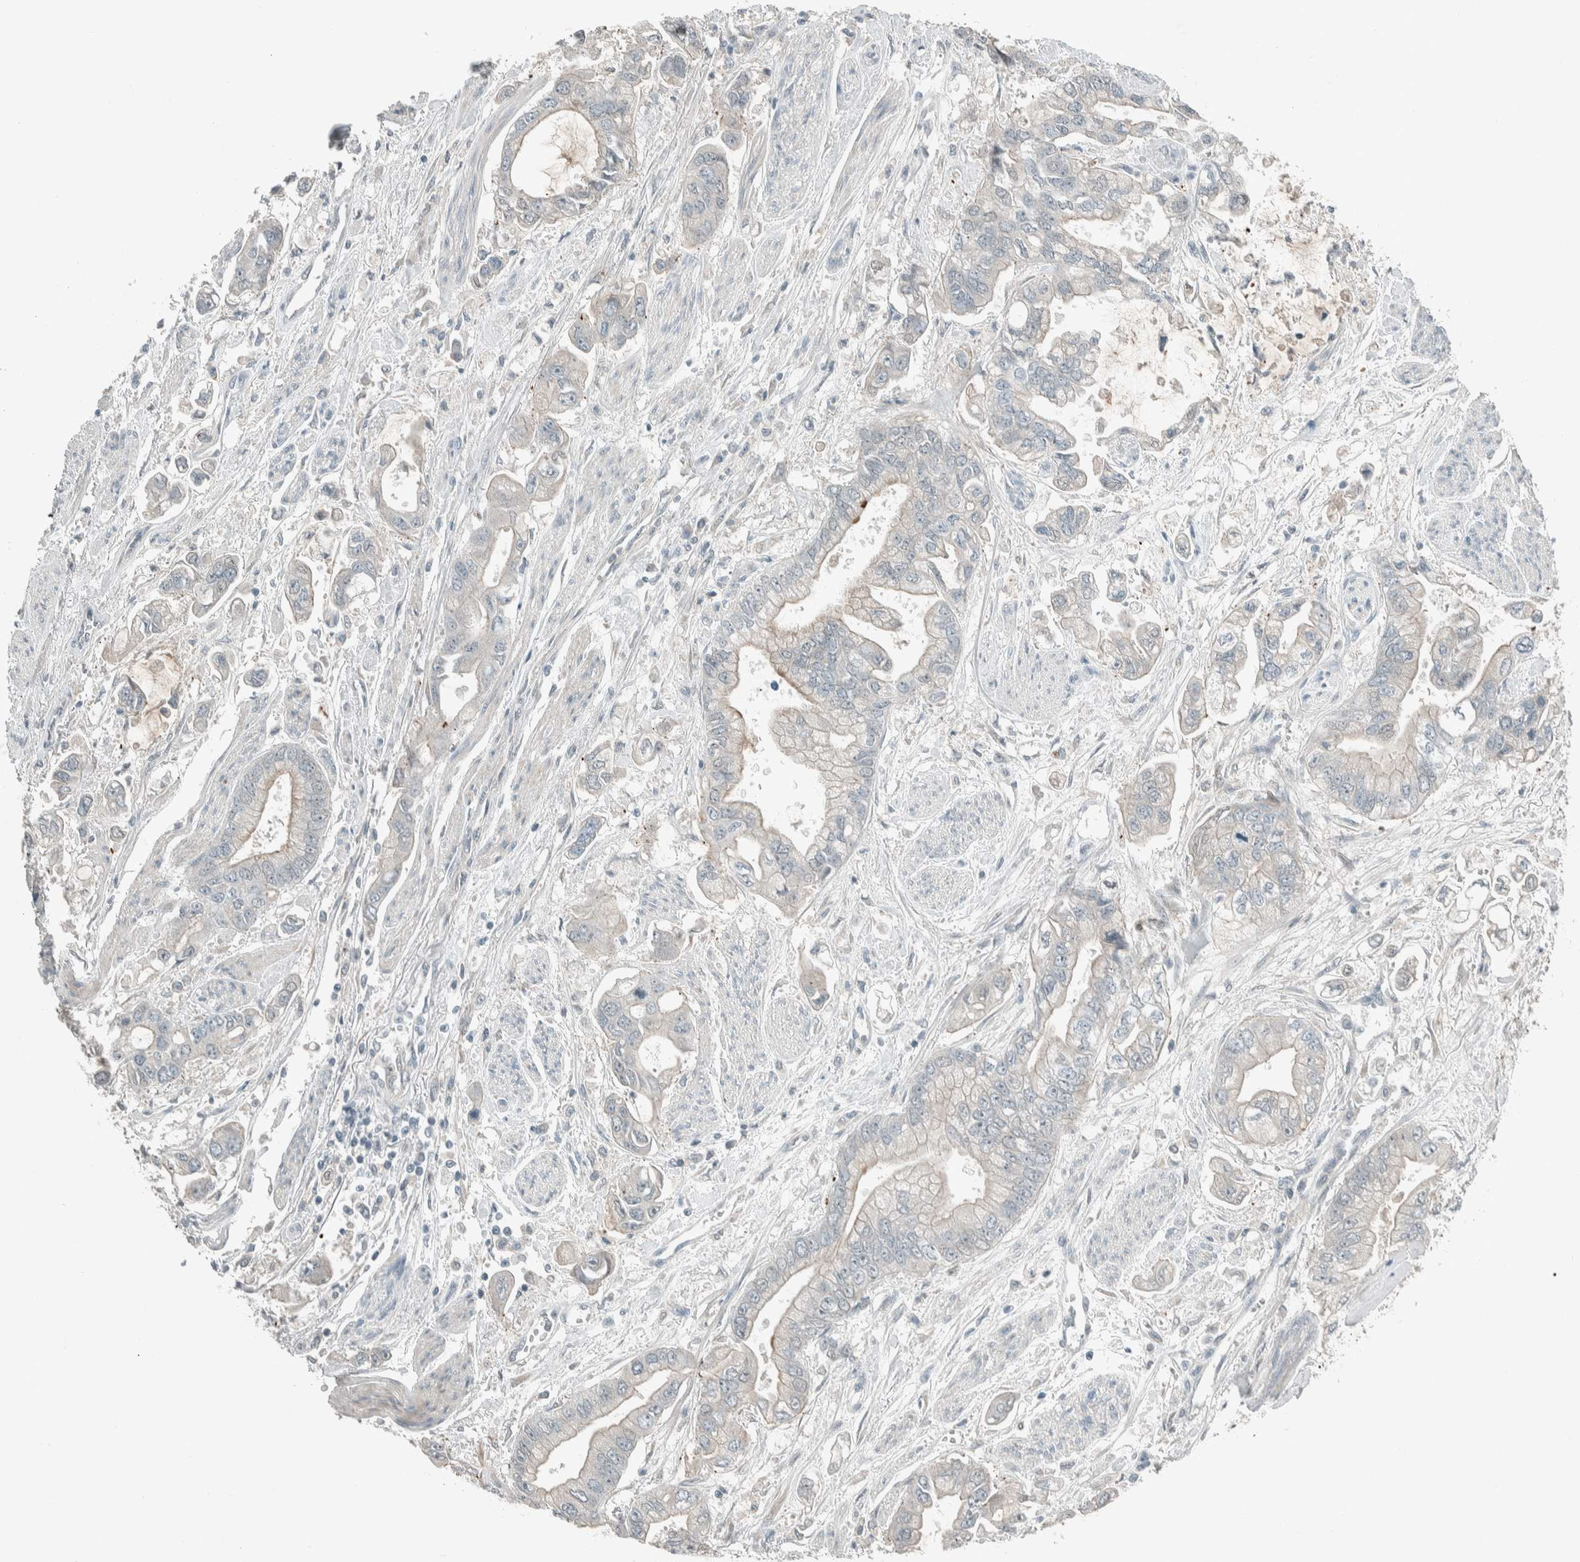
{"staining": {"intensity": "negative", "quantity": "none", "location": "none"}, "tissue": "stomach cancer", "cell_type": "Tumor cells", "image_type": "cancer", "snomed": [{"axis": "morphology", "description": "Normal tissue, NOS"}, {"axis": "morphology", "description": "Adenocarcinoma, NOS"}, {"axis": "topography", "description": "Stomach"}], "caption": "Tumor cells are negative for brown protein staining in adenocarcinoma (stomach).", "gene": "CERCAM", "patient": {"sex": "male", "age": 62}}